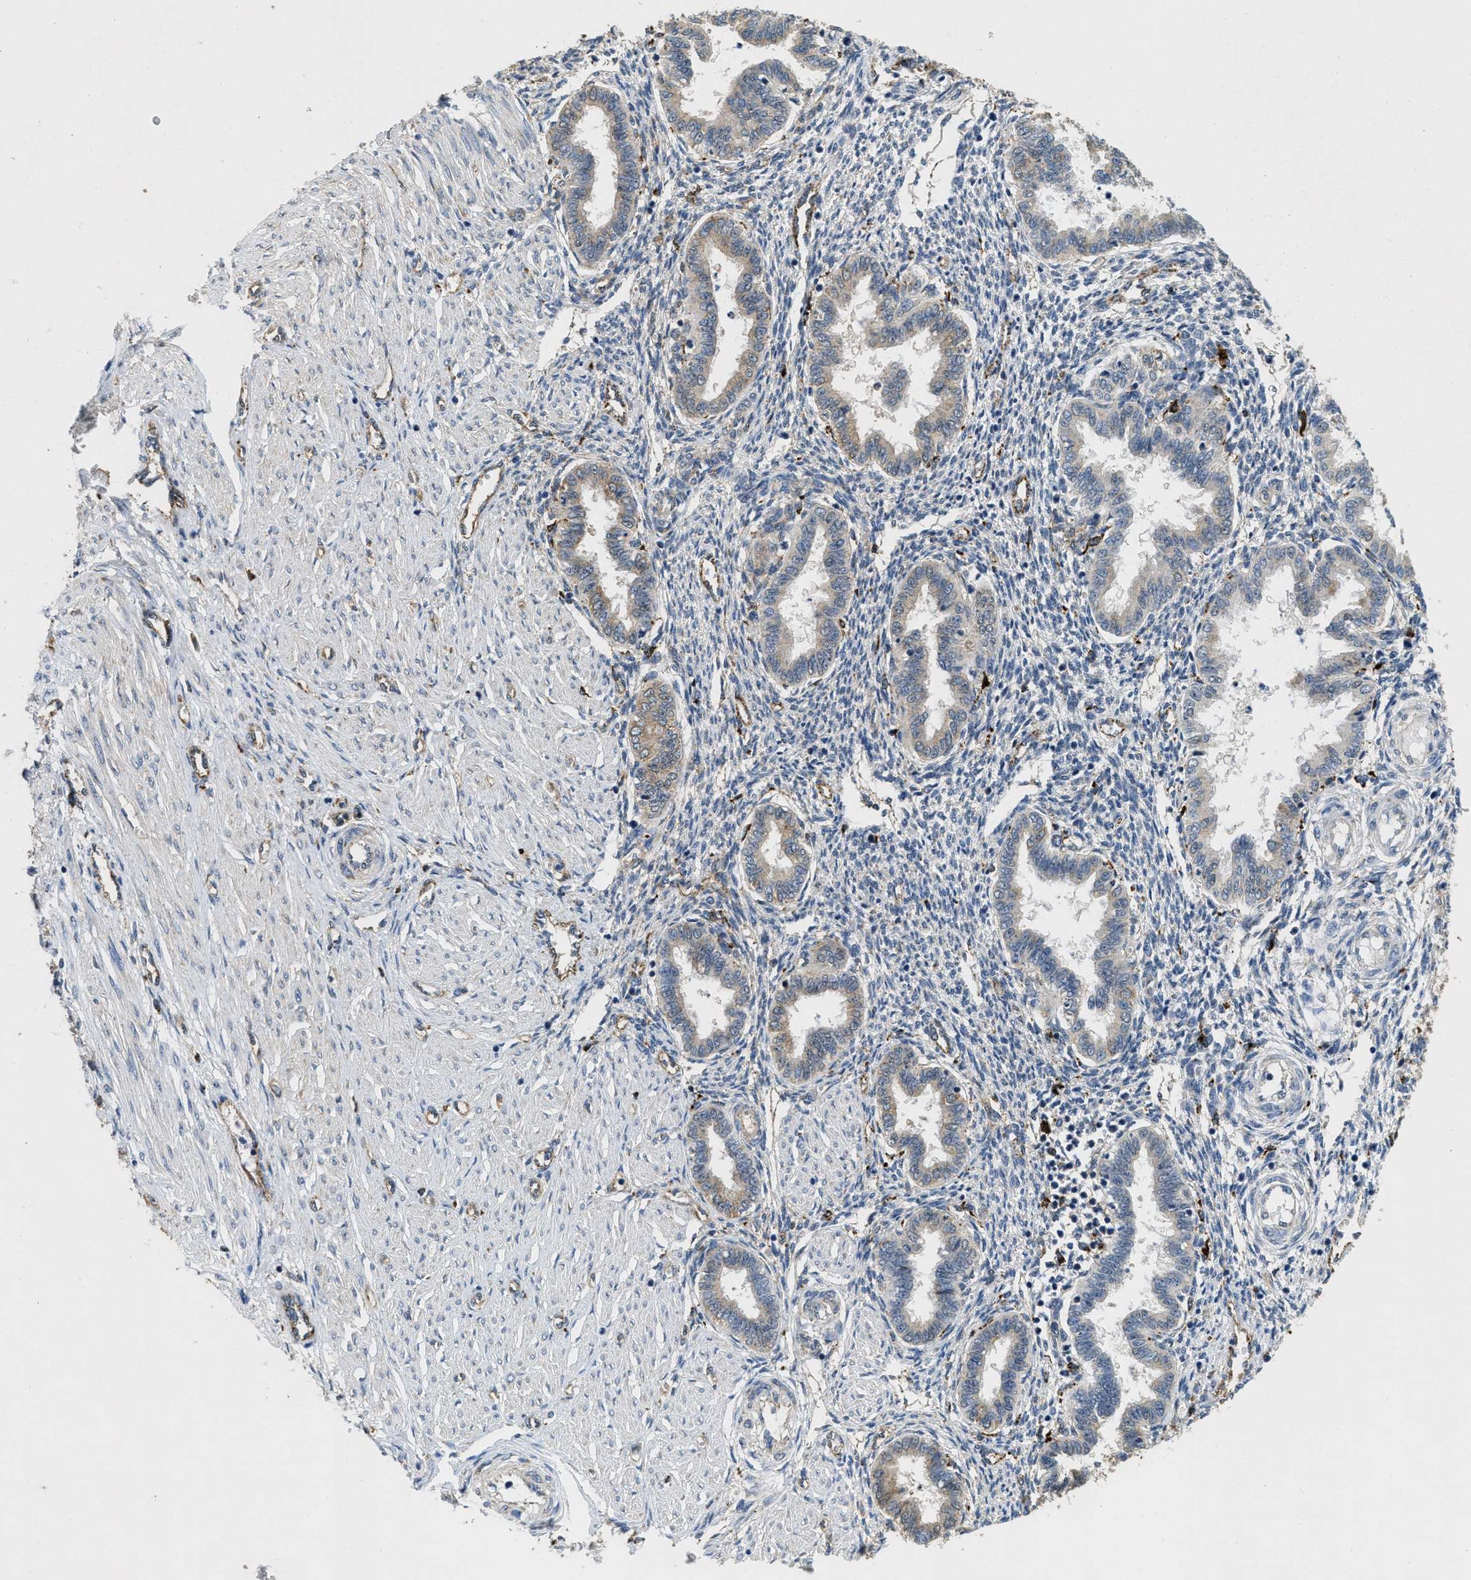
{"staining": {"intensity": "negative", "quantity": "none", "location": "none"}, "tissue": "endometrium", "cell_type": "Cells in endometrial stroma", "image_type": "normal", "snomed": [{"axis": "morphology", "description": "Normal tissue, NOS"}, {"axis": "topography", "description": "Endometrium"}], "caption": "Cells in endometrial stroma show no significant expression in unremarkable endometrium. Brightfield microscopy of immunohistochemistry stained with DAB (brown) and hematoxylin (blue), captured at high magnification.", "gene": "BMPR2", "patient": {"sex": "female", "age": 33}}